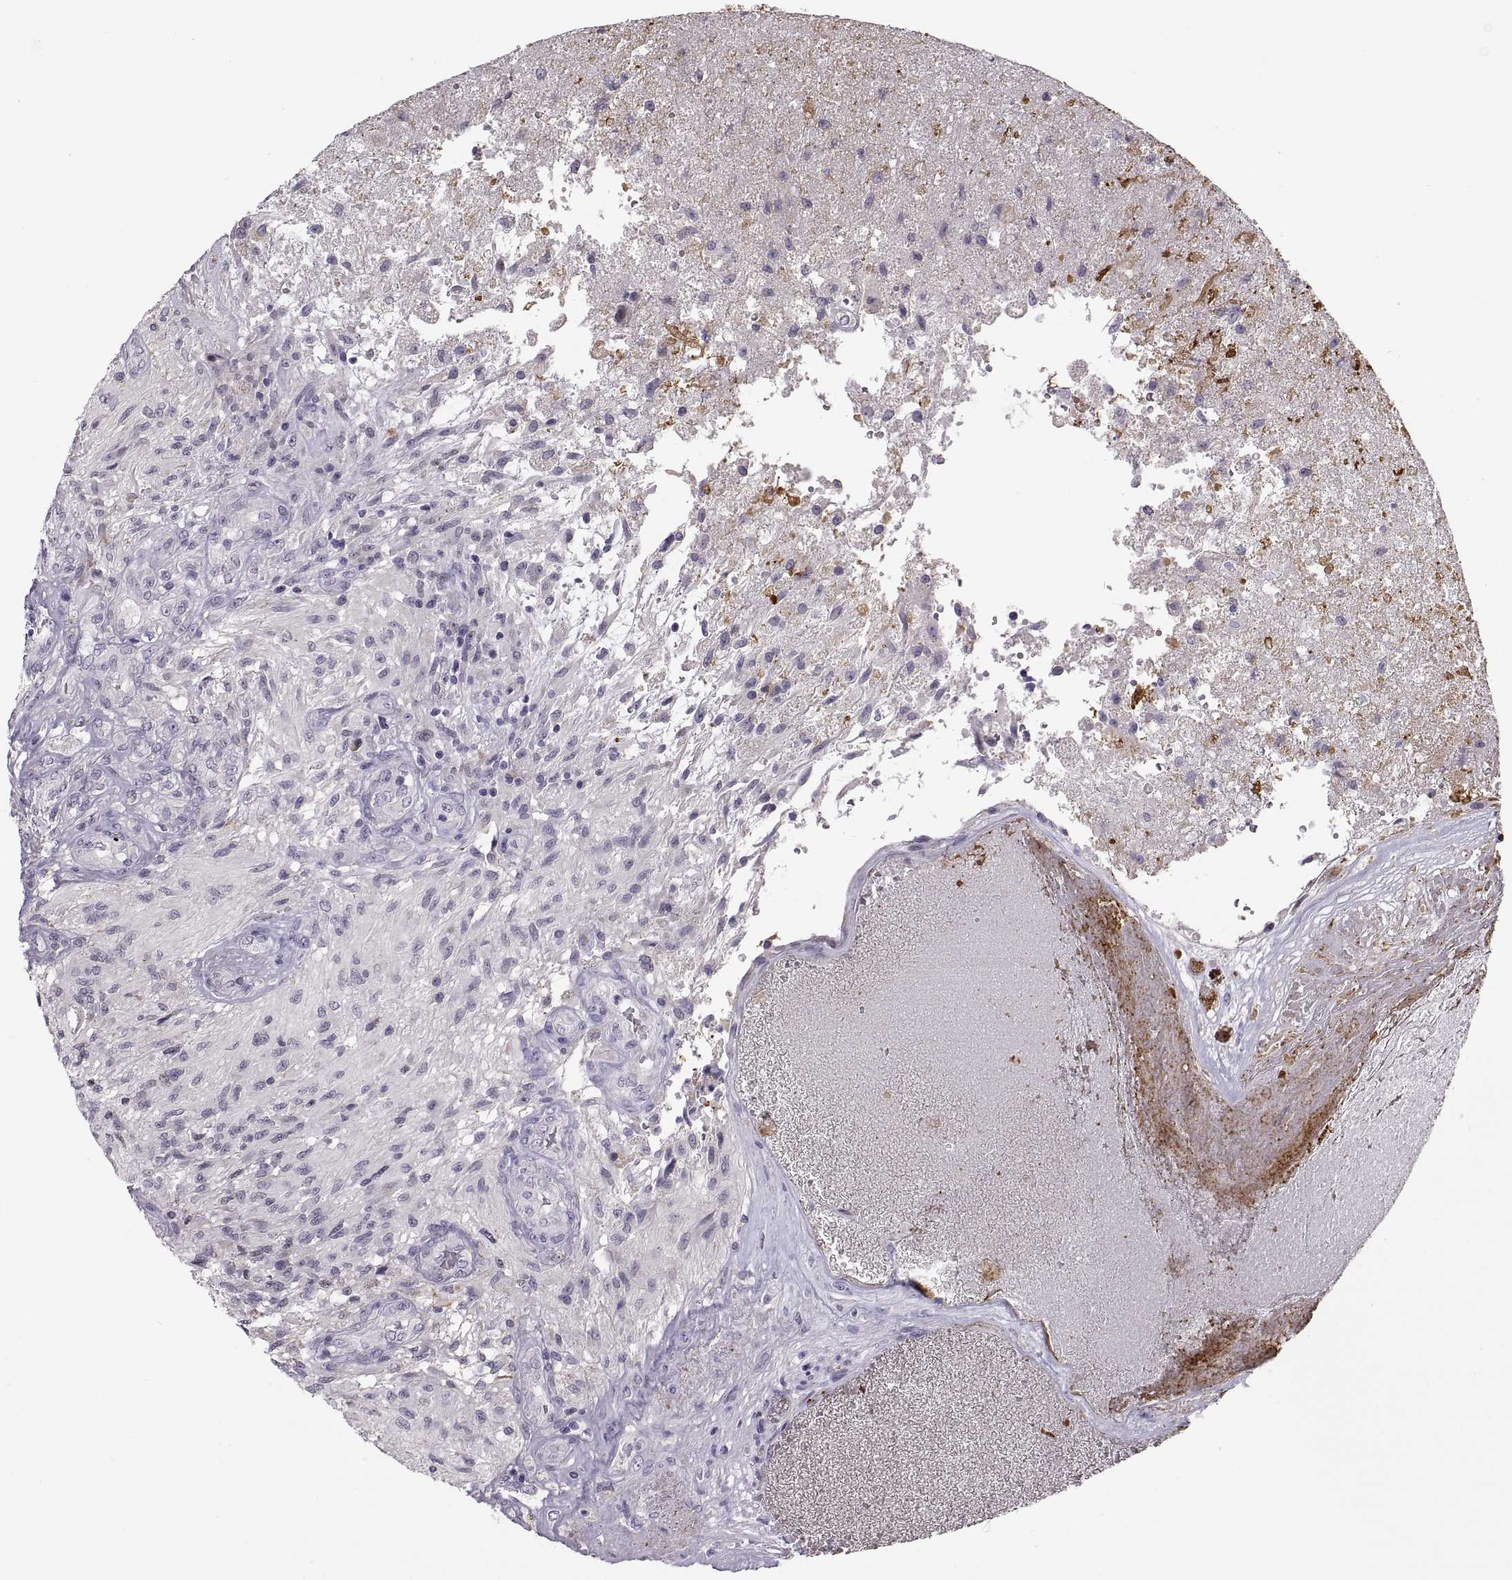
{"staining": {"intensity": "negative", "quantity": "none", "location": "none"}, "tissue": "glioma", "cell_type": "Tumor cells", "image_type": "cancer", "snomed": [{"axis": "morphology", "description": "Glioma, malignant, High grade"}, {"axis": "topography", "description": "Brain"}], "caption": "Malignant glioma (high-grade) stained for a protein using immunohistochemistry (IHC) exhibits no positivity tumor cells.", "gene": "MAGEB18", "patient": {"sex": "male", "age": 56}}